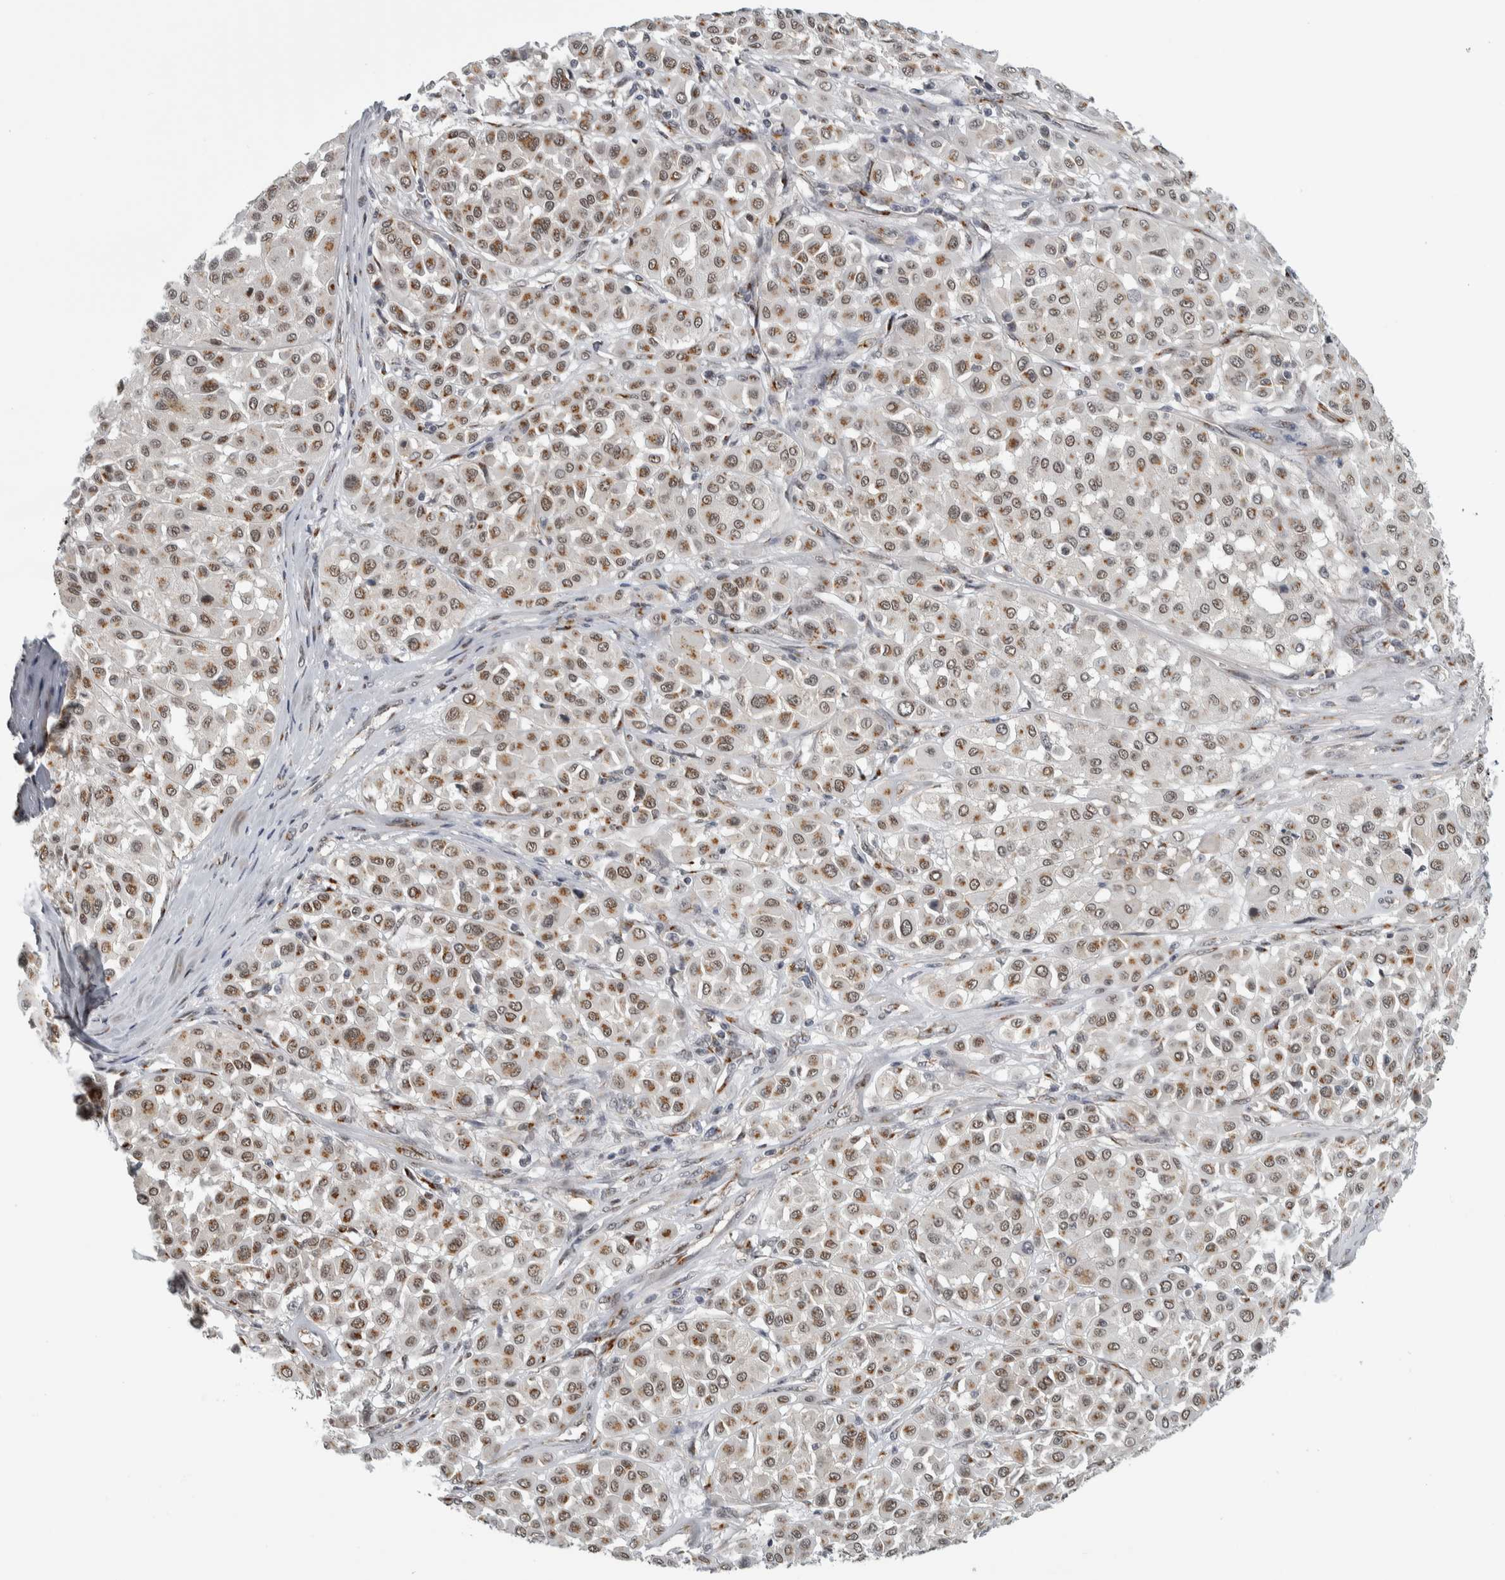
{"staining": {"intensity": "moderate", "quantity": "25%-75%", "location": "cytoplasmic/membranous,nuclear"}, "tissue": "melanoma", "cell_type": "Tumor cells", "image_type": "cancer", "snomed": [{"axis": "morphology", "description": "Malignant melanoma, Metastatic site"}, {"axis": "topography", "description": "Soft tissue"}], "caption": "Melanoma stained with IHC shows moderate cytoplasmic/membranous and nuclear staining in approximately 25%-75% of tumor cells.", "gene": "ZMYND8", "patient": {"sex": "male", "age": 41}}